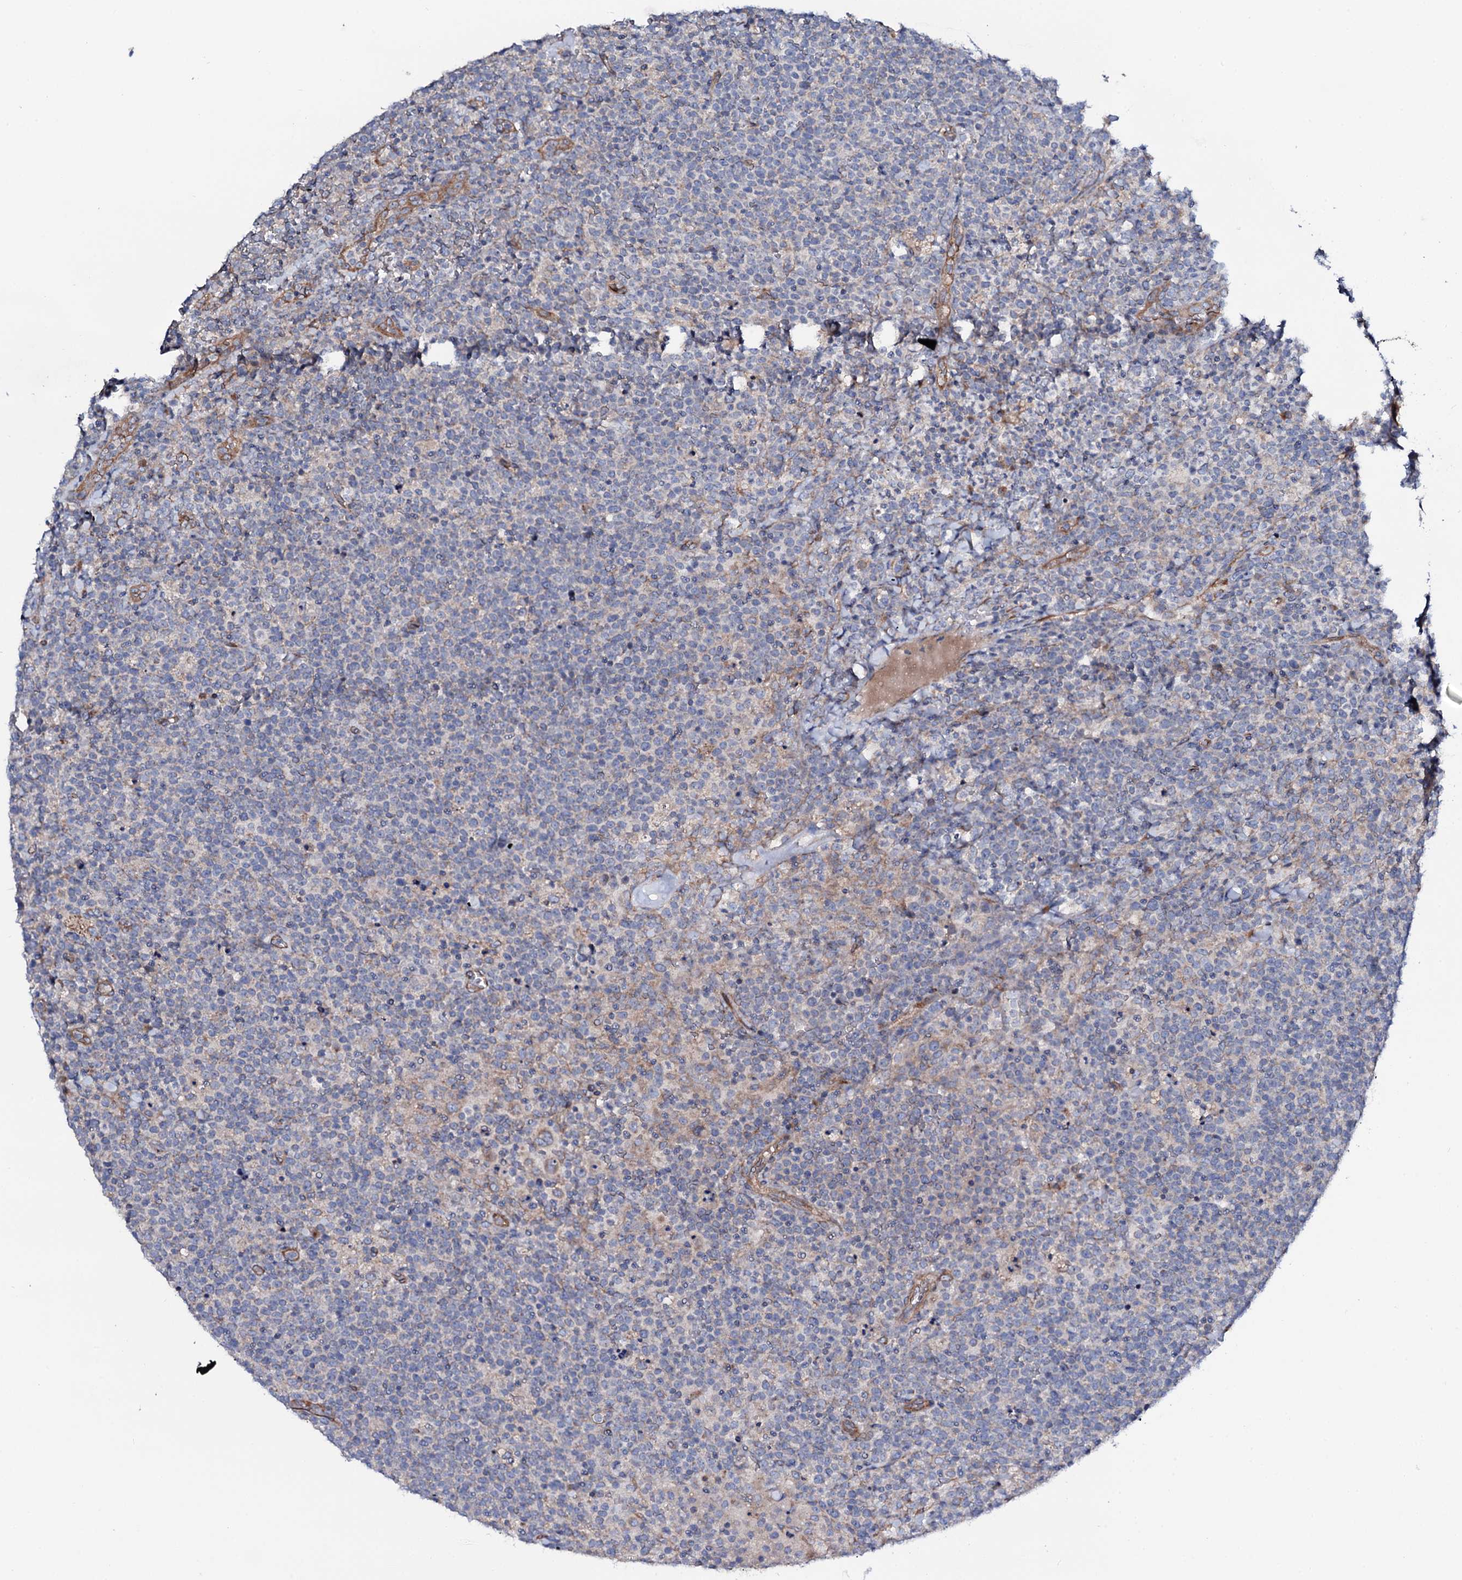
{"staining": {"intensity": "negative", "quantity": "none", "location": "none"}, "tissue": "lymphoma", "cell_type": "Tumor cells", "image_type": "cancer", "snomed": [{"axis": "morphology", "description": "Malignant lymphoma, non-Hodgkin's type, High grade"}, {"axis": "topography", "description": "Lymph node"}], "caption": "The IHC micrograph has no significant positivity in tumor cells of lymphoma tissue. (DAB (3,3'-diaminobenzidine) immunohistochemistry (IHC), high magnification).", "gene": "STARD13", "patient": {"sex": "male", "age": 61}}